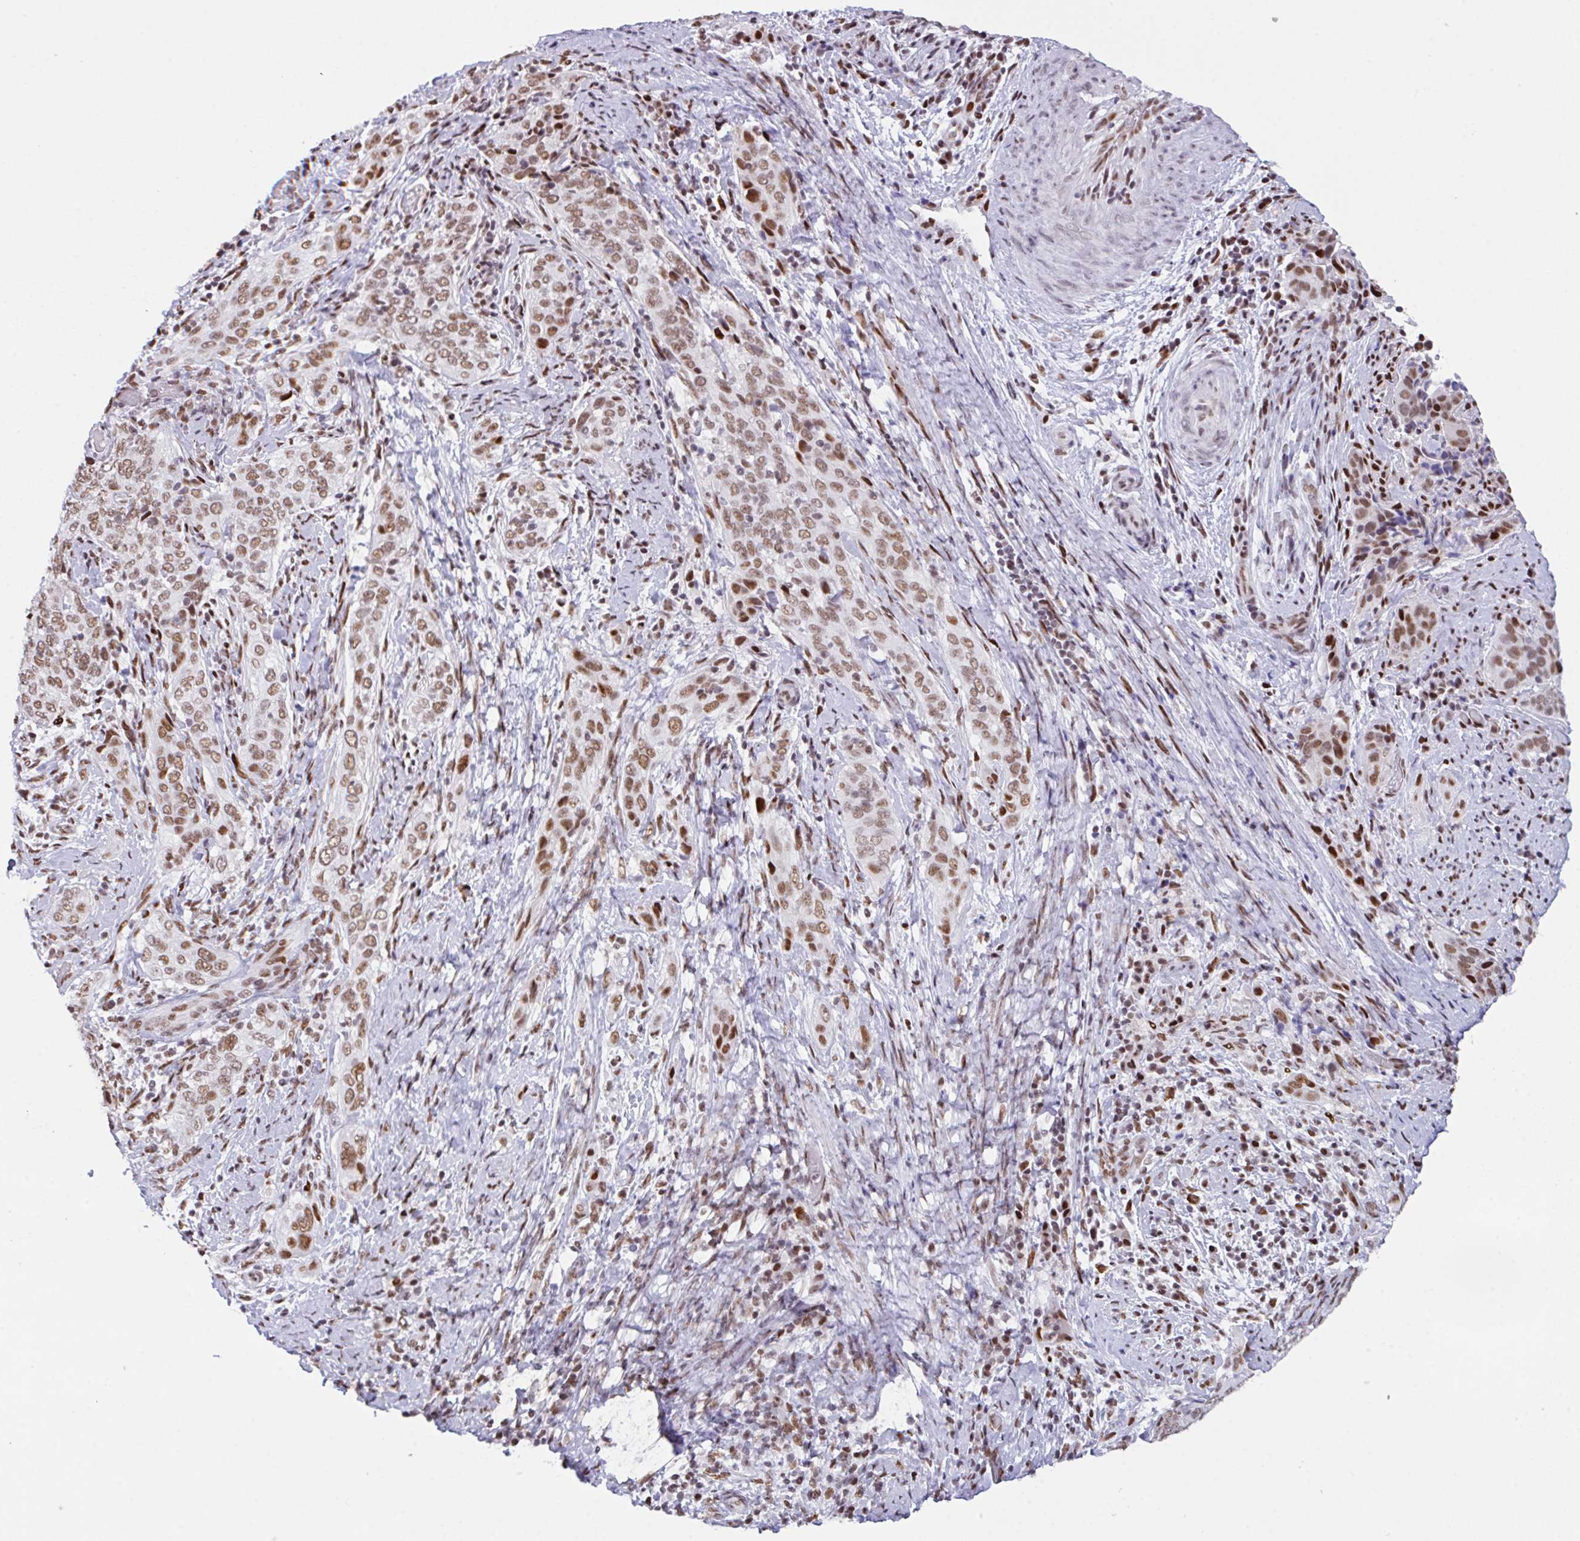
{"staining": {"intensity": "moderate", "quantity": ">75%", "location": "nuclear"}, "tissue": "cervical cancer", "cell_type": "Tumor cells", "image_type": "cancer", "snomed": [{"axis": "morphology", "description": "Squamous cell carcinoma, NOS"}, {"axis": "topography", "description": "Cervix"}], "caption": "Immunohistochemistry (IHC) (DAB (3,3'-diaminobenzidine)) staining of cervical squamous cell carcinoma demonstrates moderate nuclear protein positivity in approximately >75% of tumor cells.", "gene": "CLP1", "patient": {"sex": "female", "age": 38}}